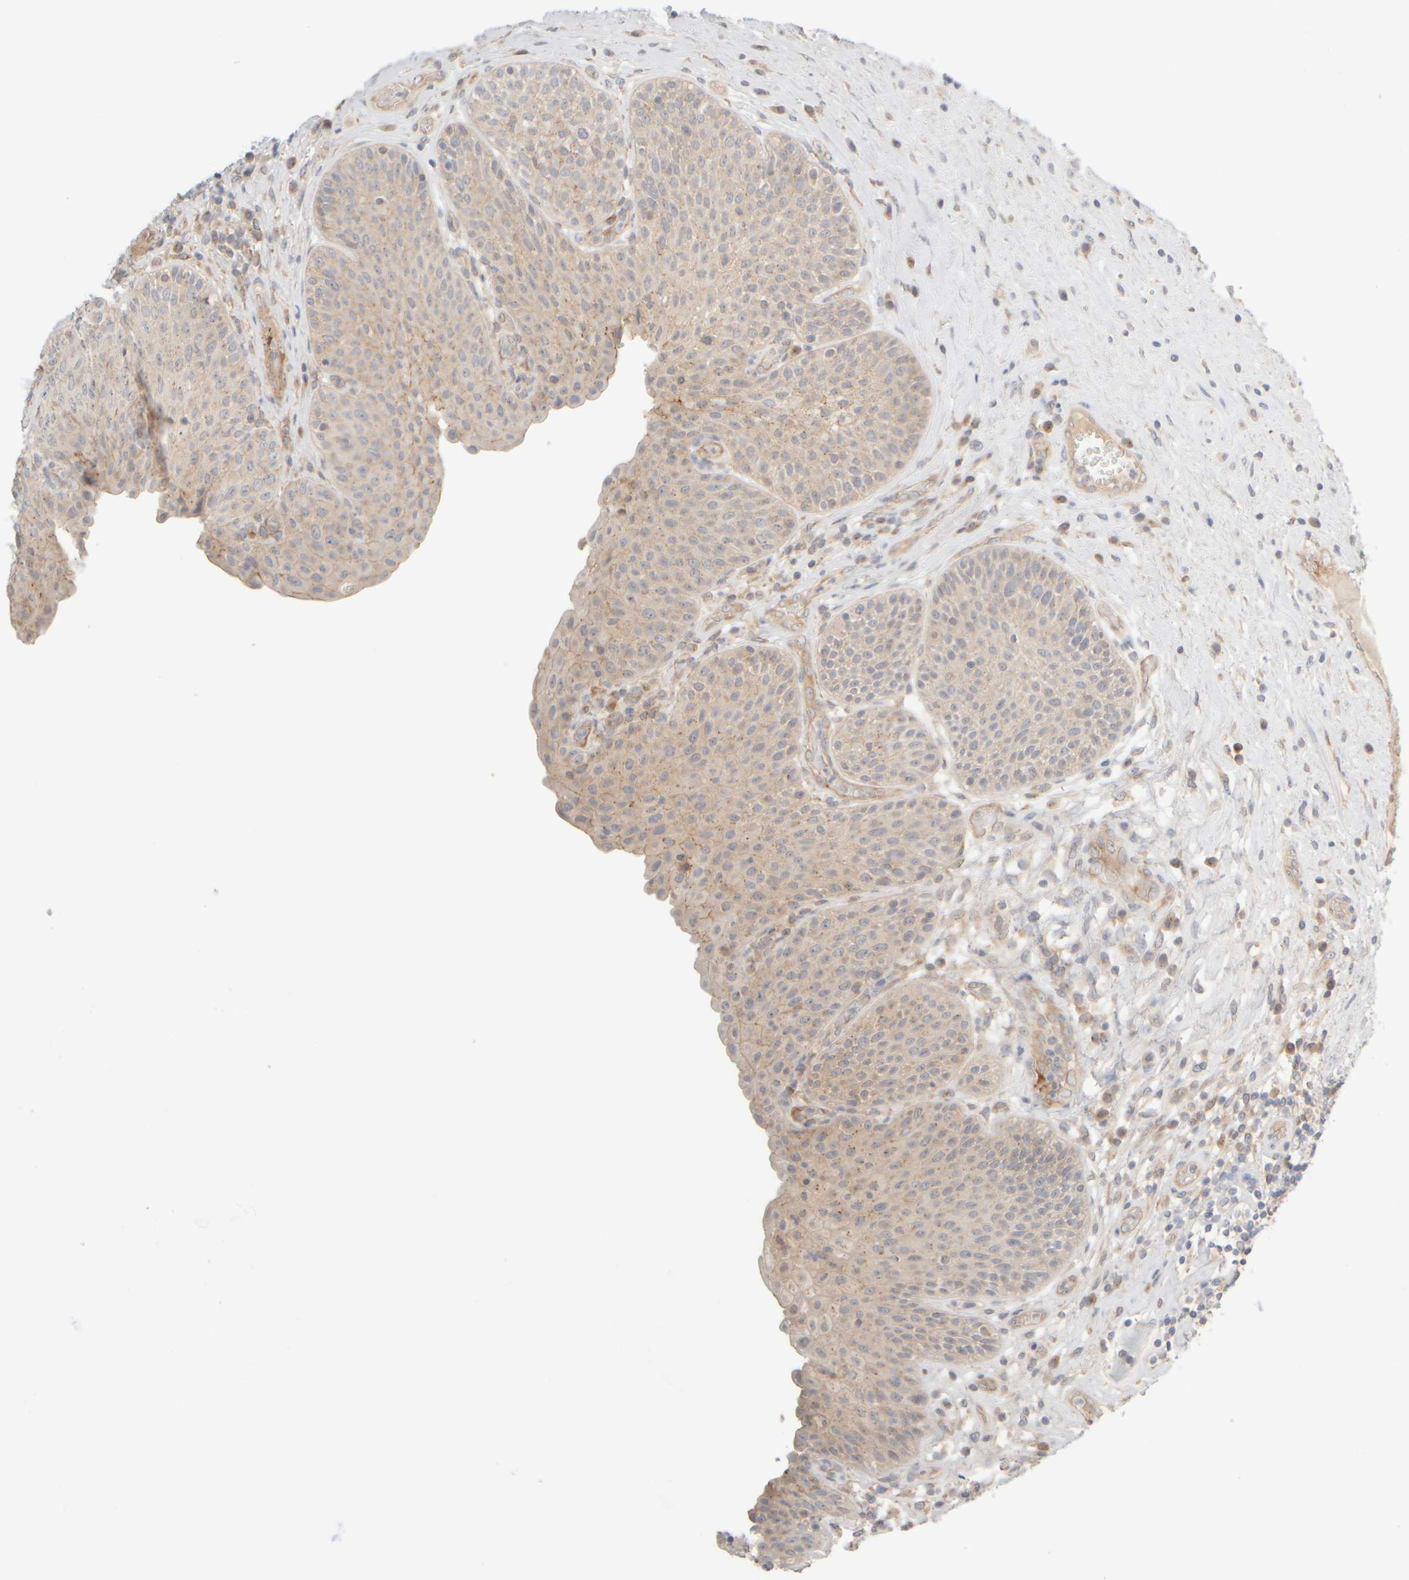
{"staining": {"intensity": "moderate", "quantity": ">75%", "location": "cytoplasmic/membranous"}, "tissue": "urinary bladder", "cell_type": "Urothelial cells", "image_type": "normal", "snomed": [{"axis": "morphology", "description": "Normal tissue, NOS"}, {"axis": "topography", "description": "Urinary bladder"}], "caption": "Protein analysis of normal urinary bladder exhibits moderate cytoplasmic/membranous staining in about >75% of urothelial cells. (Stains: DAB in brown, nuclei in blue, Microscopy: brightfield microscopy at high magnification).", "gene": "GOPC", "patient": {"sex": "female", "age": 62}}